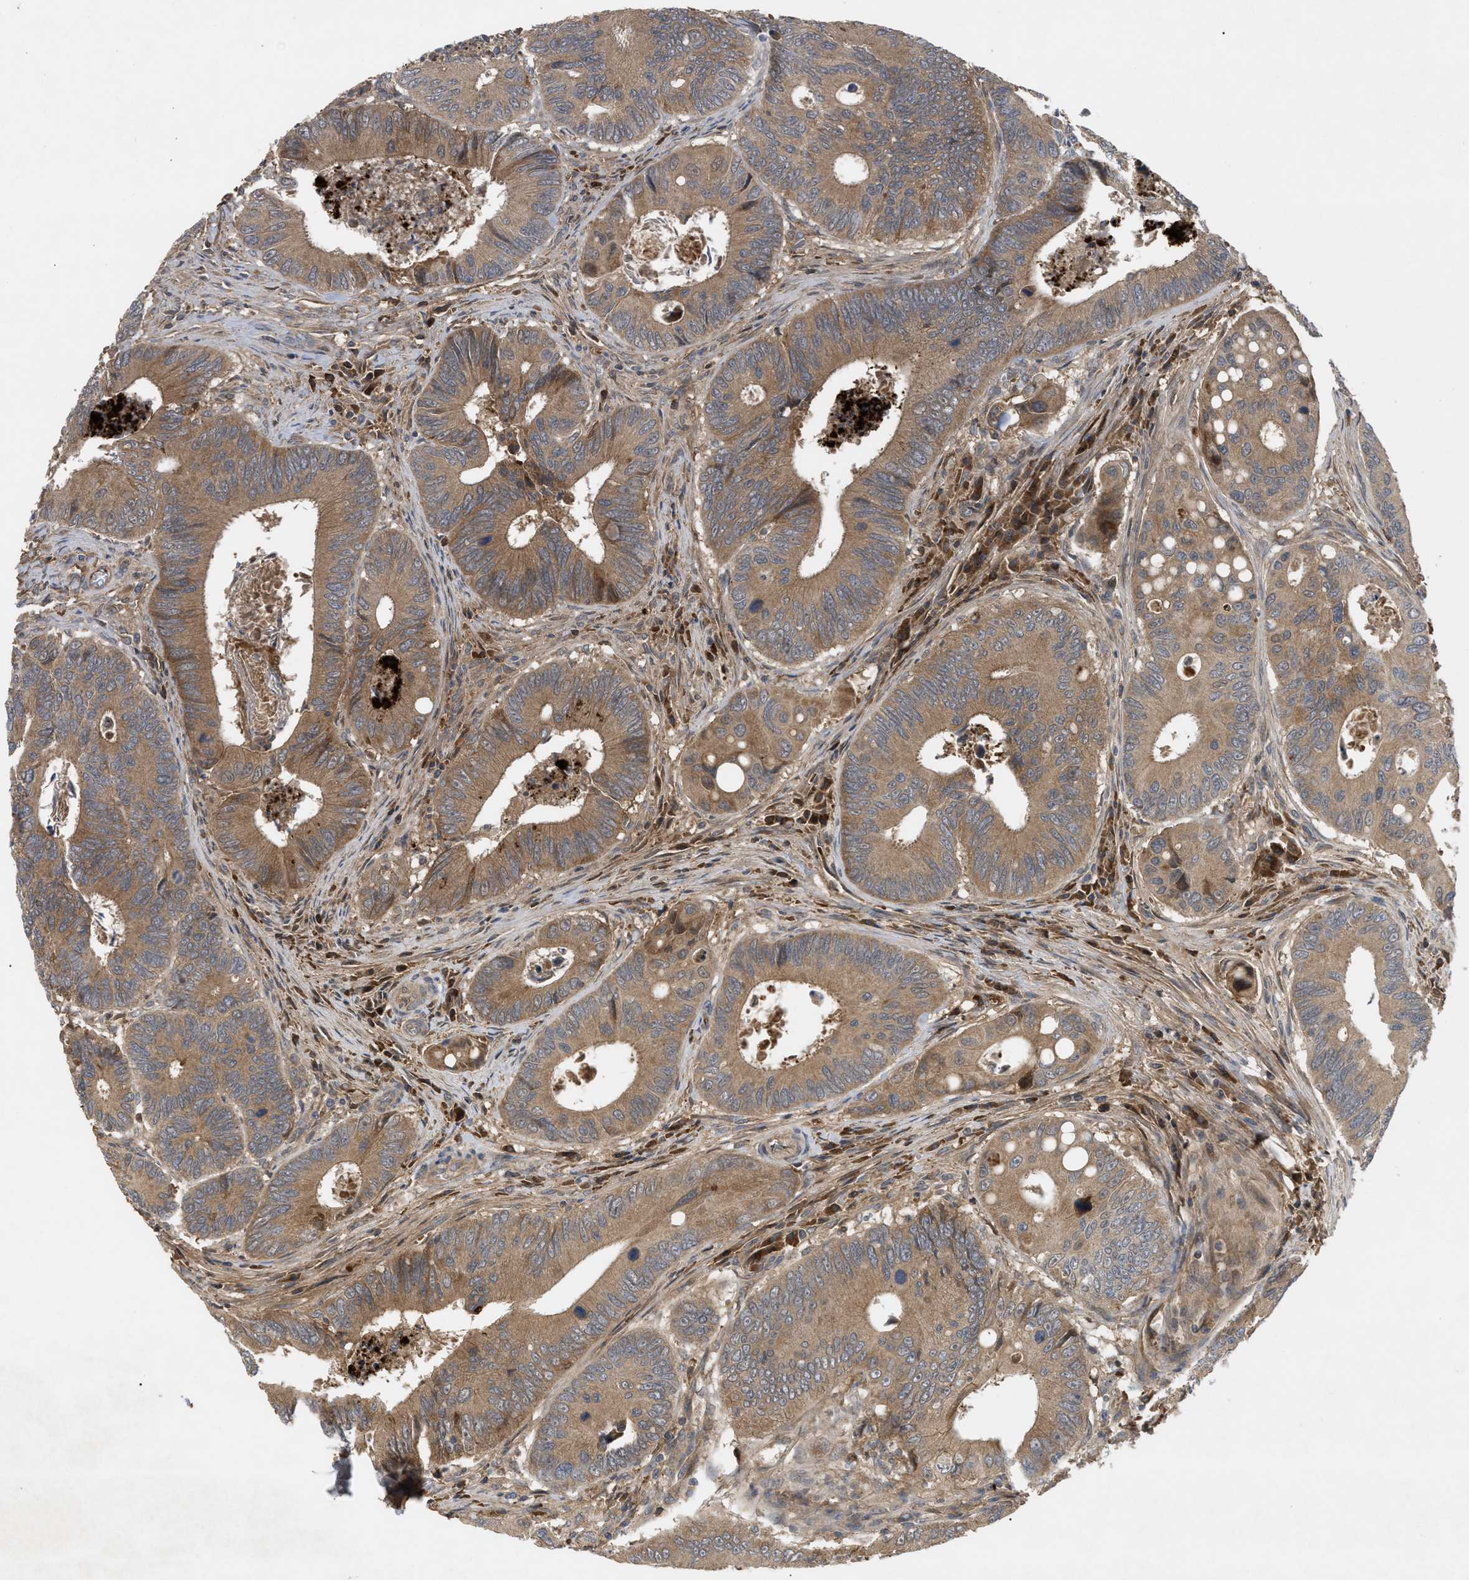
{"staining": {"intensity": "moderate", "quantity": ">75%", "location": "cytoplasmic/membranous"}, "tissue": "colorectal cancer", "cell_type": "Tumor cells", "image_type": "cancer", "snomed": [{"axis": "morphology", "description": "Inflammation, NOS"}, {"axis": "morphology", "description": "Adenocarcinoma, NOS"}, {"axis": "topography", "description": "Colon"}], "caption": "Moderate cytoplasmic/membranous expression is seen in approximately >75% of tumor cells in adenocarcinoma (colorectal). (brown staining indicates protein expression, while blue staining denotes nuclei).", "gene": "RAB2A", "patient": {"sex": "male", "age": 72}}